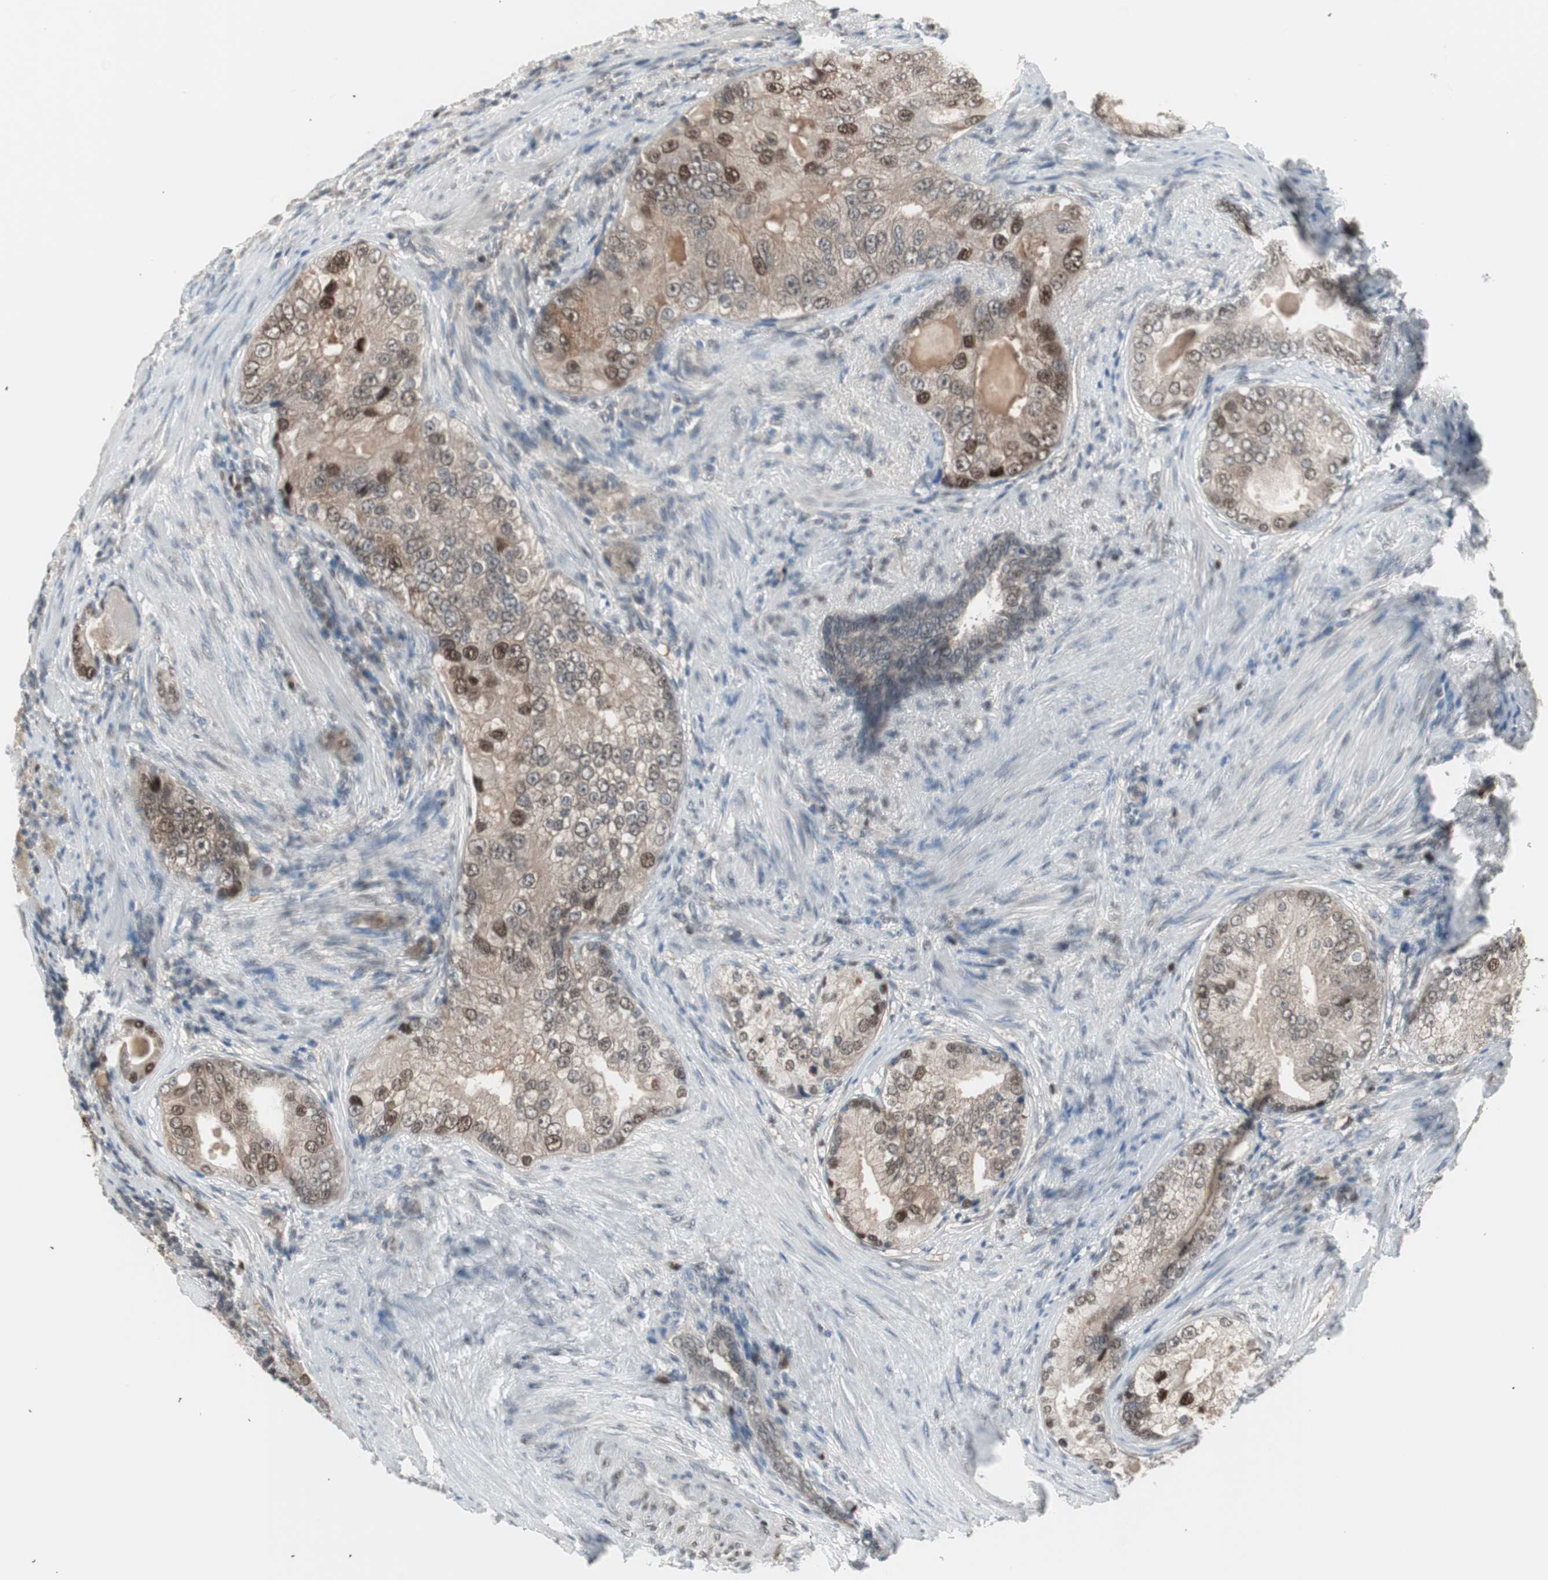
{"staining": {"intensity": "strong", "quantity": "25%-75%", "location": "nuclear"}, "tissue": "prostate cancer", "cell_type": "Tumor cells", "image_type": "cancer", "snomed": [{"axis": "morphology", "description": "Adenocarcinoma, High grade"}, {"axis": "topography", "description": "Prostate"}], "caption": "Tumor cells demonstrate high levels of strong nuclear positivity in approximately 25%-75% of cells in prostate cancer (high-grade adenocarcinoma).", "gene": "LONP2", "patient": {"sex": "male", "age": 66}}